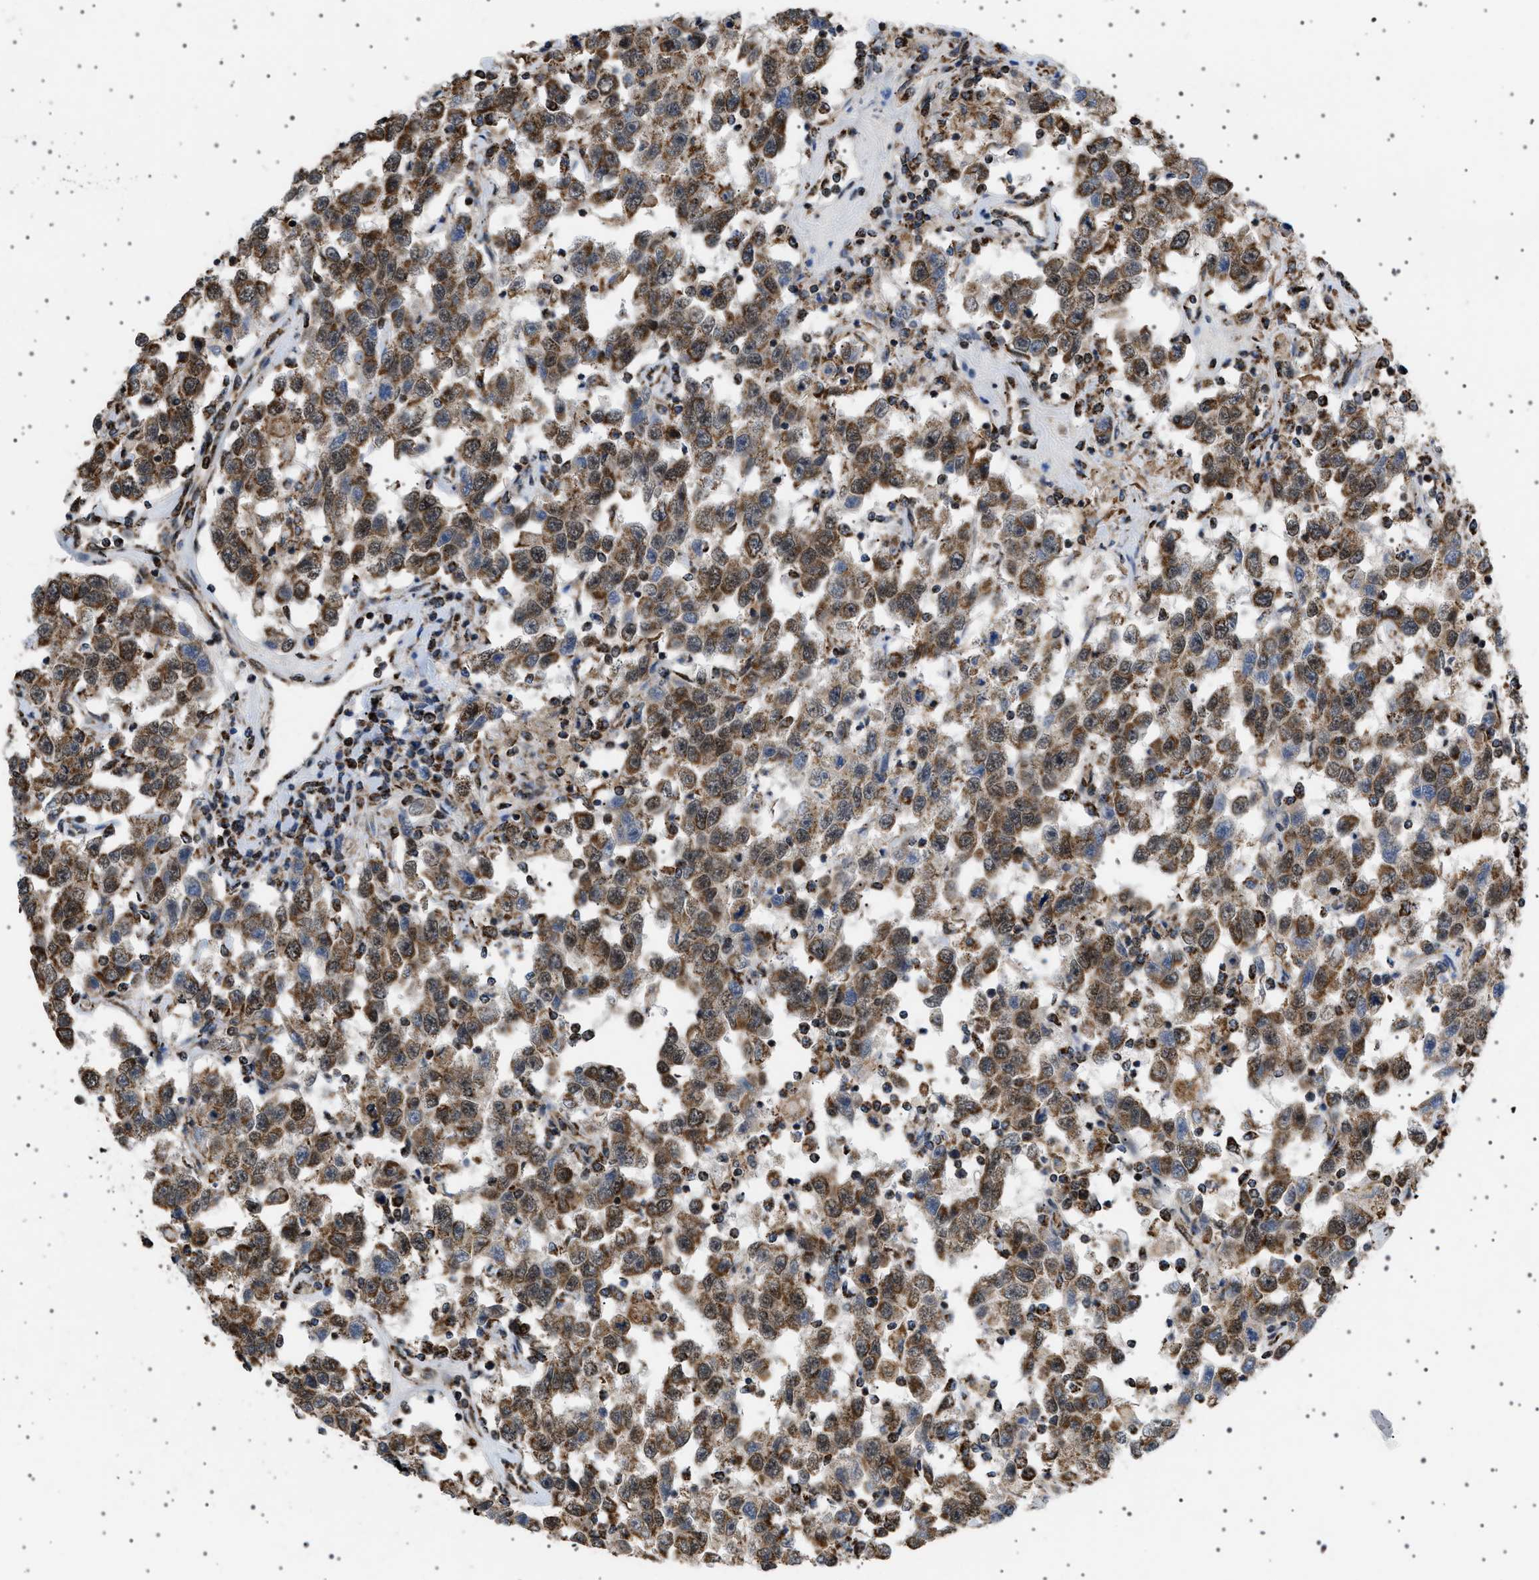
{"staining": {"intensity": "moderate", "quantity": ">75%", "location": "cytoplasmic/membranous,nuclear"}, "tissue": "testis cancer", "cell_type": "Tumor cells", "image_type": "cancer", "snomed": [{"axis": "morphology", "description": "Seminoma, NOS"}, {"axis": "topography", "description": "Testis"}], "caption": "Brown immunohistochemical staining in human testis seminoma demonstrates moderate cytoplasmic/membranous and nuclear staining in about >75% of tumor cells. (DAB = brown stain, brightfield microscopy at high magnification).", "gene": "MELK", "patient": {"sex": "male", "age": 41}}